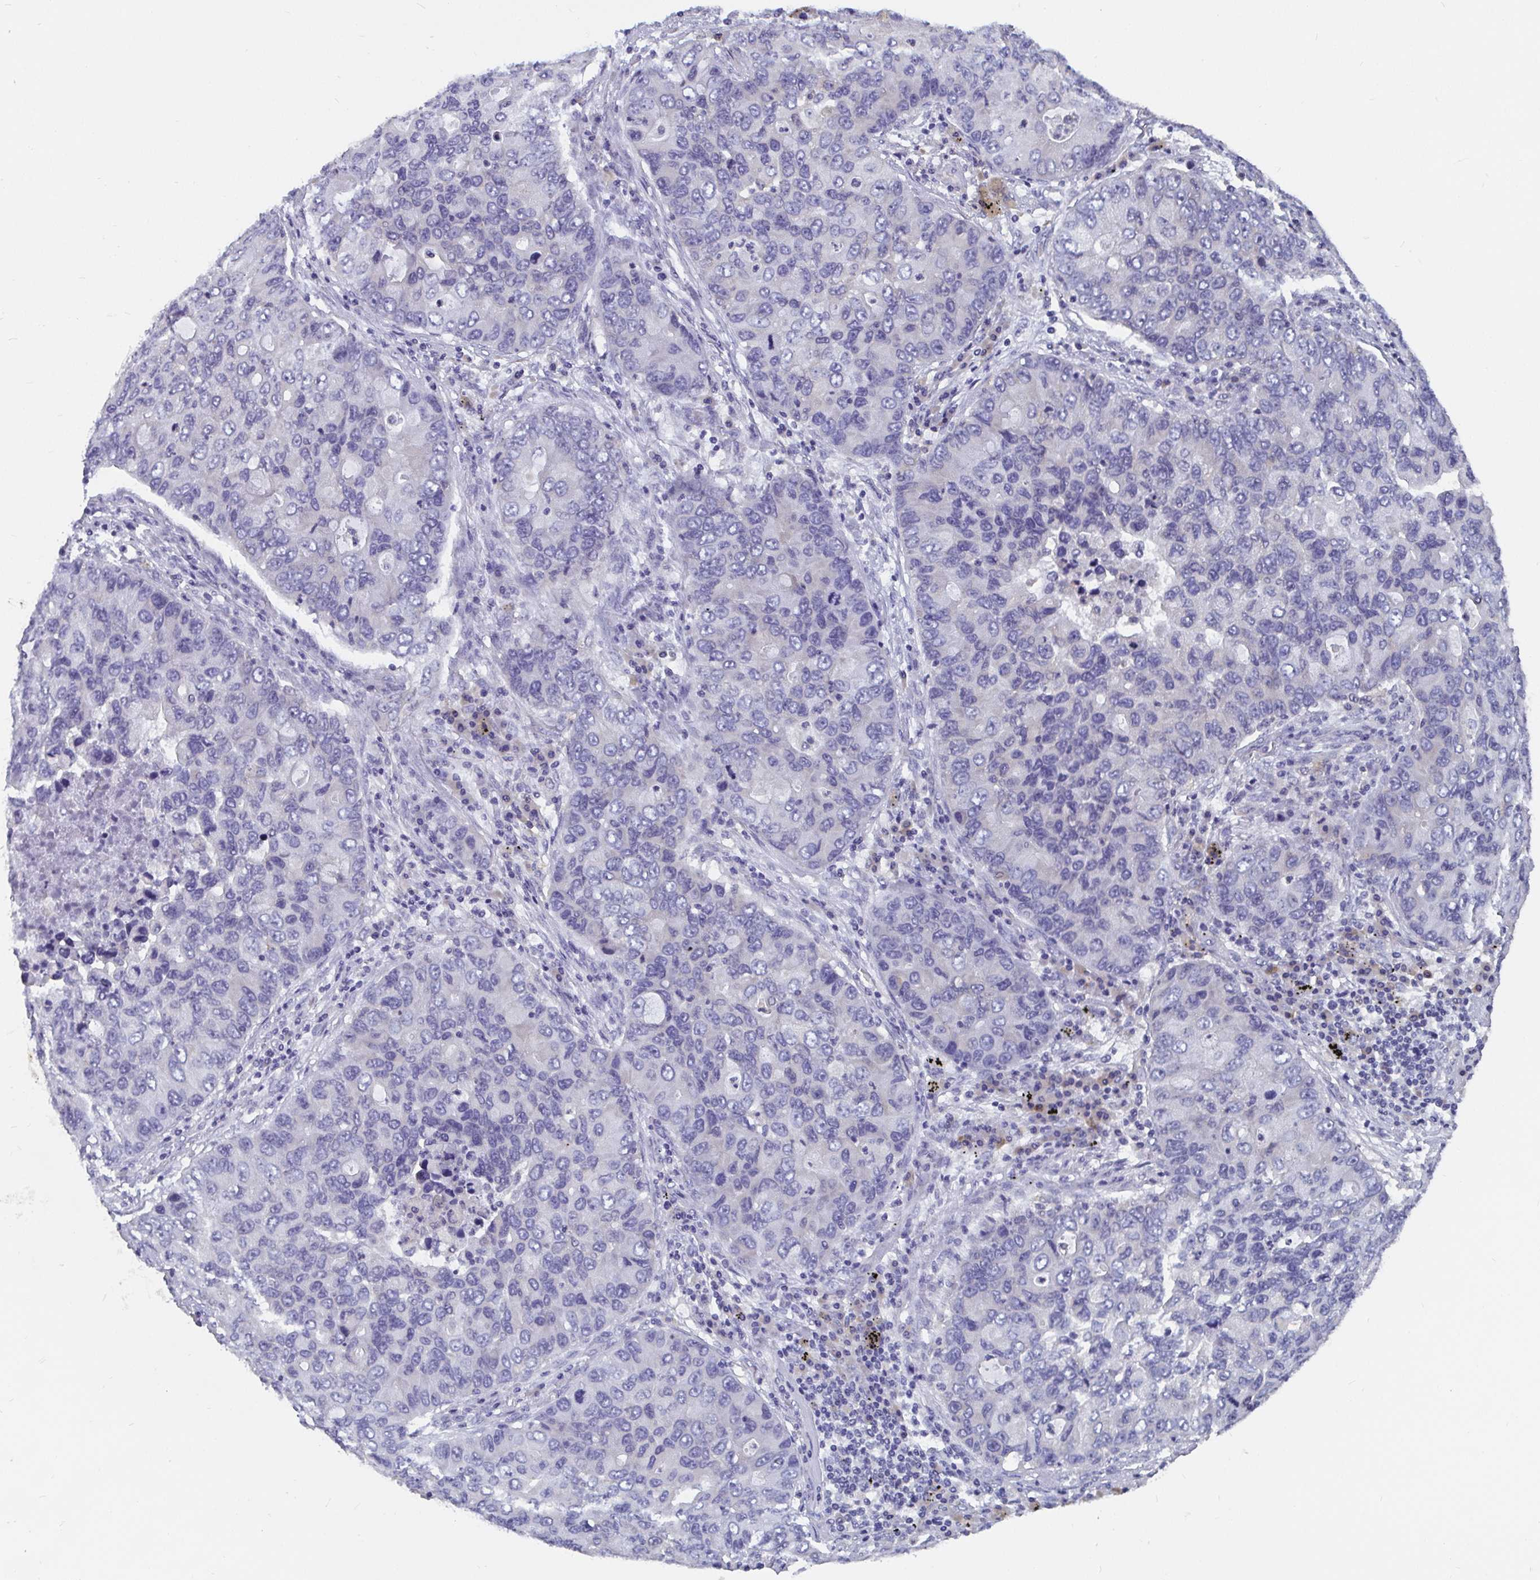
{"staining": {"intensity": "negative", "quantity": "none", "location": "none"}, "tissue": "lung cancer", "cell_type": "Tumor cells", "image_type": "cancer", "snomed": [{"axis": "morphology", "description": "Adenocarcinoma, NOS"}, {"axis": "morphology", "description": "Adenocarcinoma, metastatic, NOS"}, {"axis": "topography", "description": "Lymph node"}, {"axis": "topography", "description": "Lung"}], "caption": "Lung cancer was stained to show a protein in brown. There is no significant expression in tumor cells.", "gene": "ADAMTS6", "patient": {"sex": "female", "age": 54}}